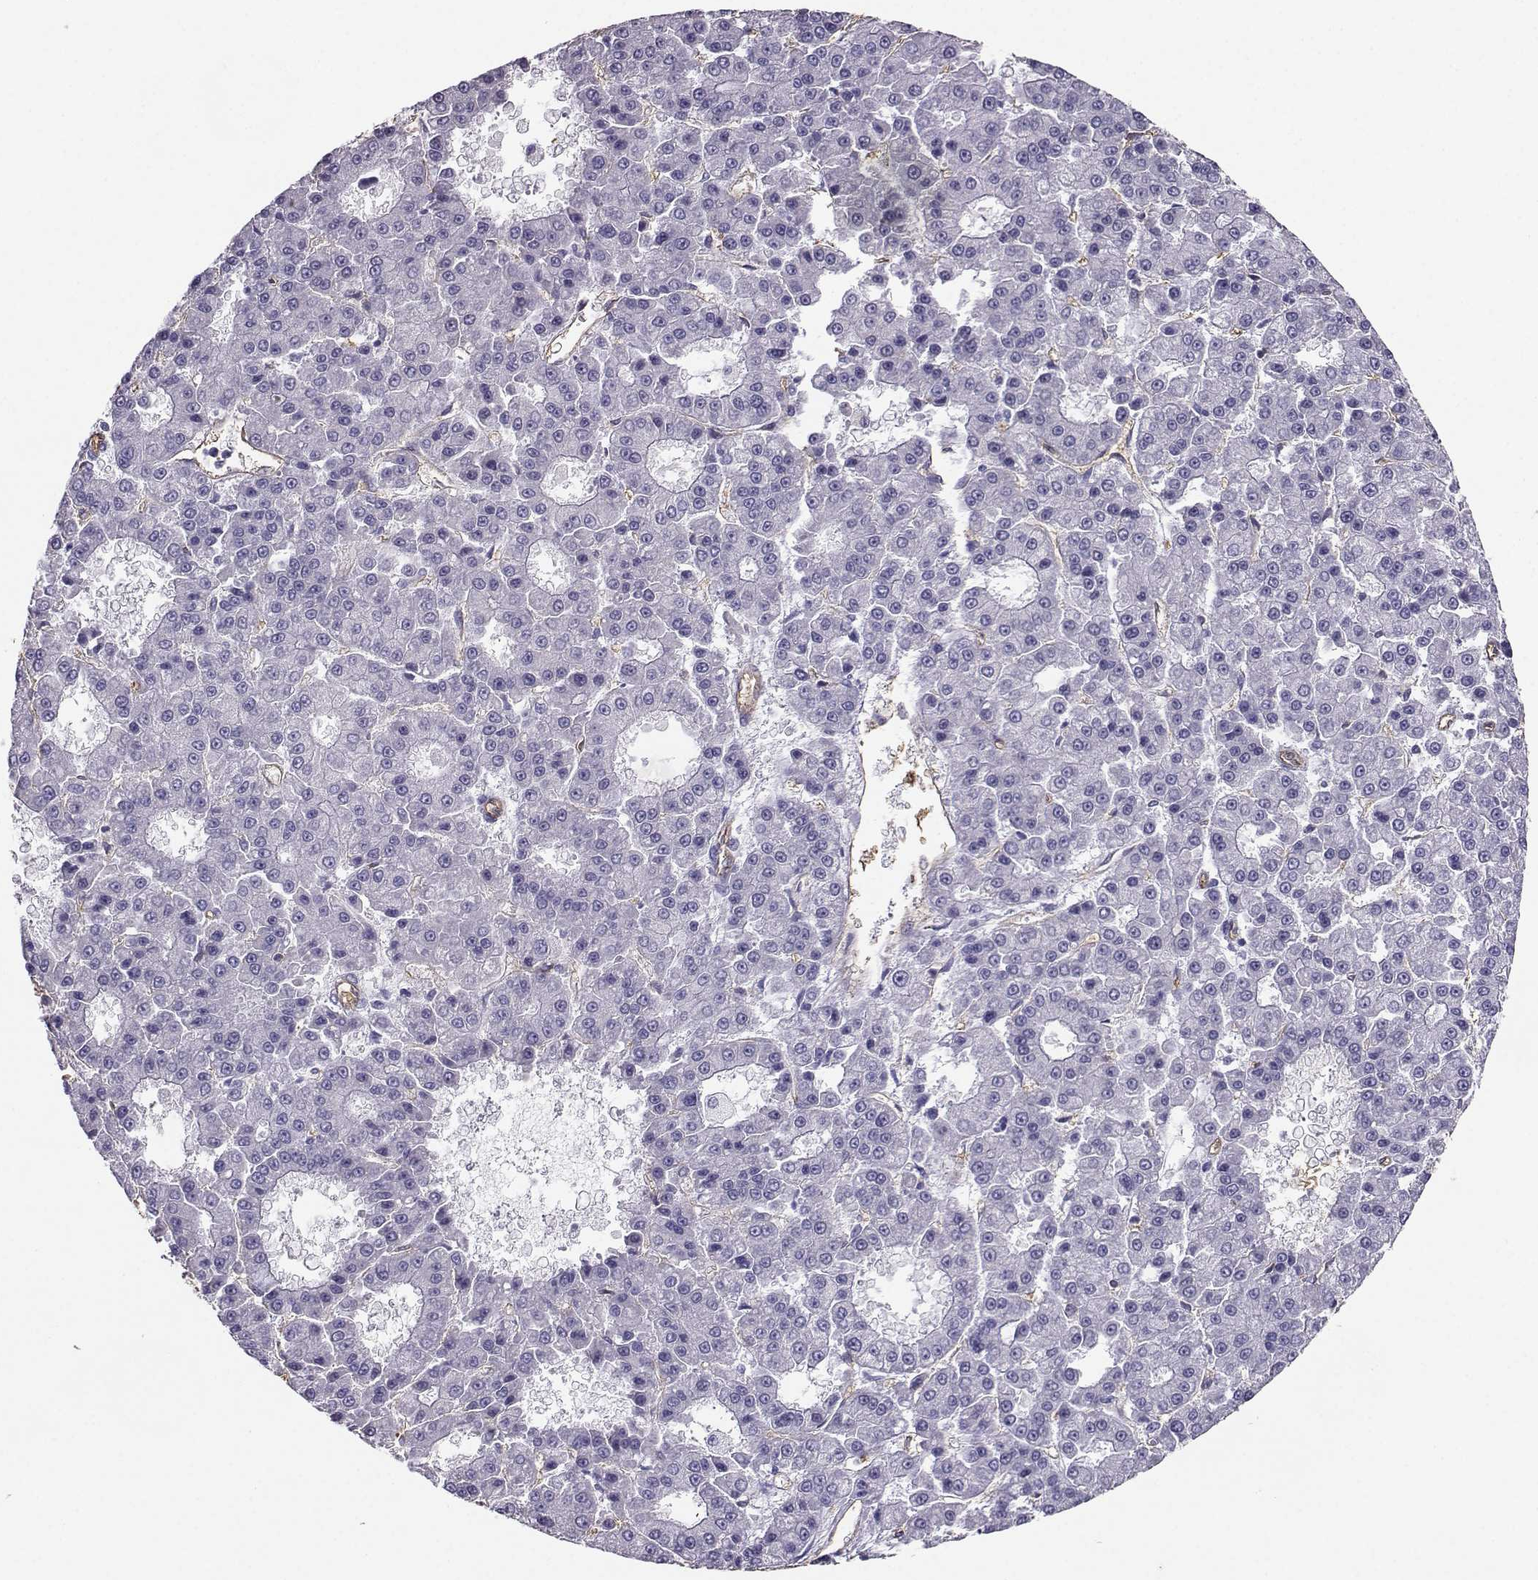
{"staining": {"intensity": "negative", "quantity": "none", "location": "none"}, "tissue": "liver cancer", "cell_type": "Tumor cells", "image_type": "cancer", "snomed": [{"axis": "morphology", "description": "Carcinoma, Hepatocellular, NOS"}, {"axis": "topography", "description": "Liver"}], "caption": "Immunohistochemistry of liver cancer demonstrates no staining in tumor cells.", "gene": "CLUL1", "patient": {"sex": "male", "age": 70}}